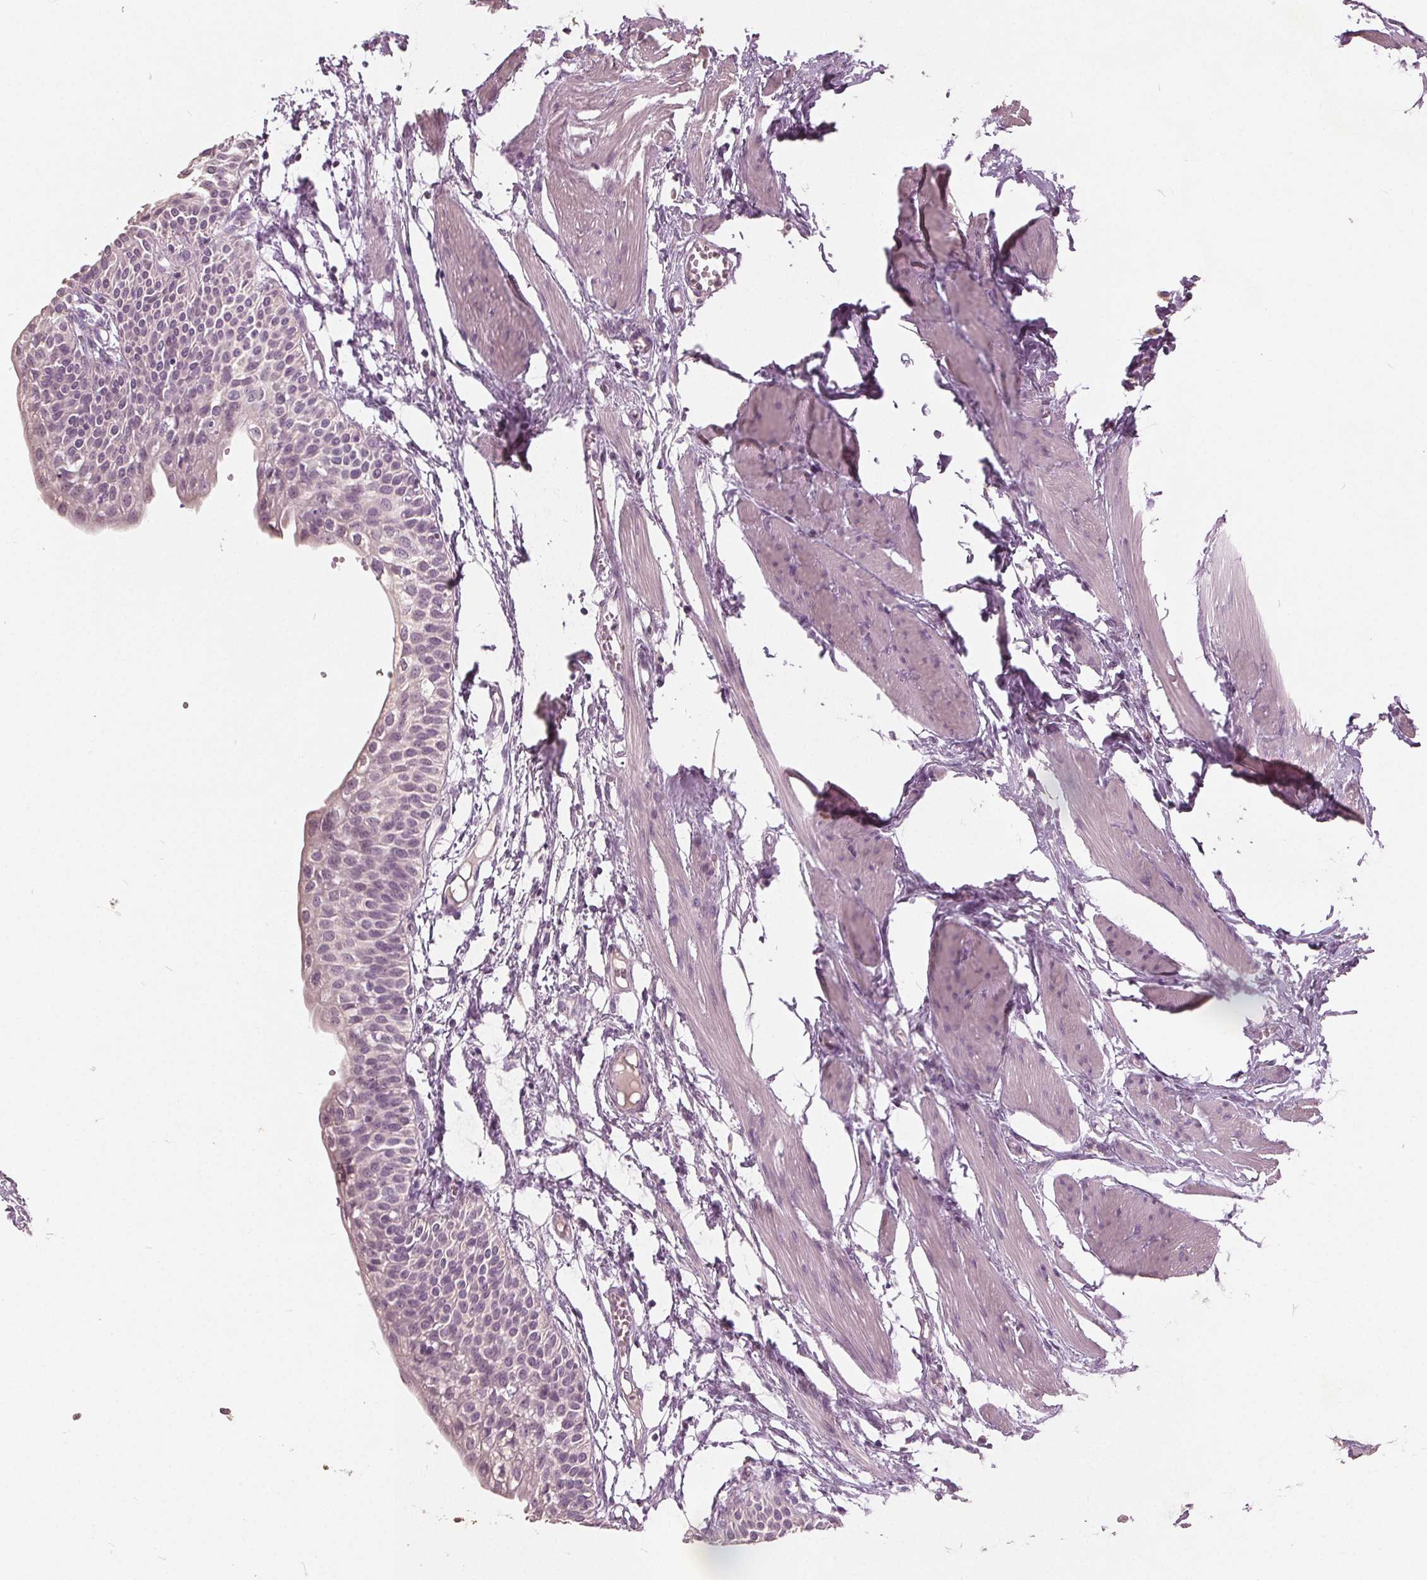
{"staining": {"intensity": "negative", "quantity": "none", "location": "none"}, "tissue": "urinary bladder", "cell_type": "Urothelial cells", "image_type": "normal", "snomed": [{"axis": "morphology", "description": "Normal tissue, NOS"}, {"axis": "topography", "description": "Urinary bladder"}, {"axis": "topography", "description": "Peripheral nerve tissue"}], "caption": "The IHC photomicrograph has no significant expression in urothelial cells of urinary bladder.", "gene": "TKFC", "patient": {"sex": "male", "age": 55}}